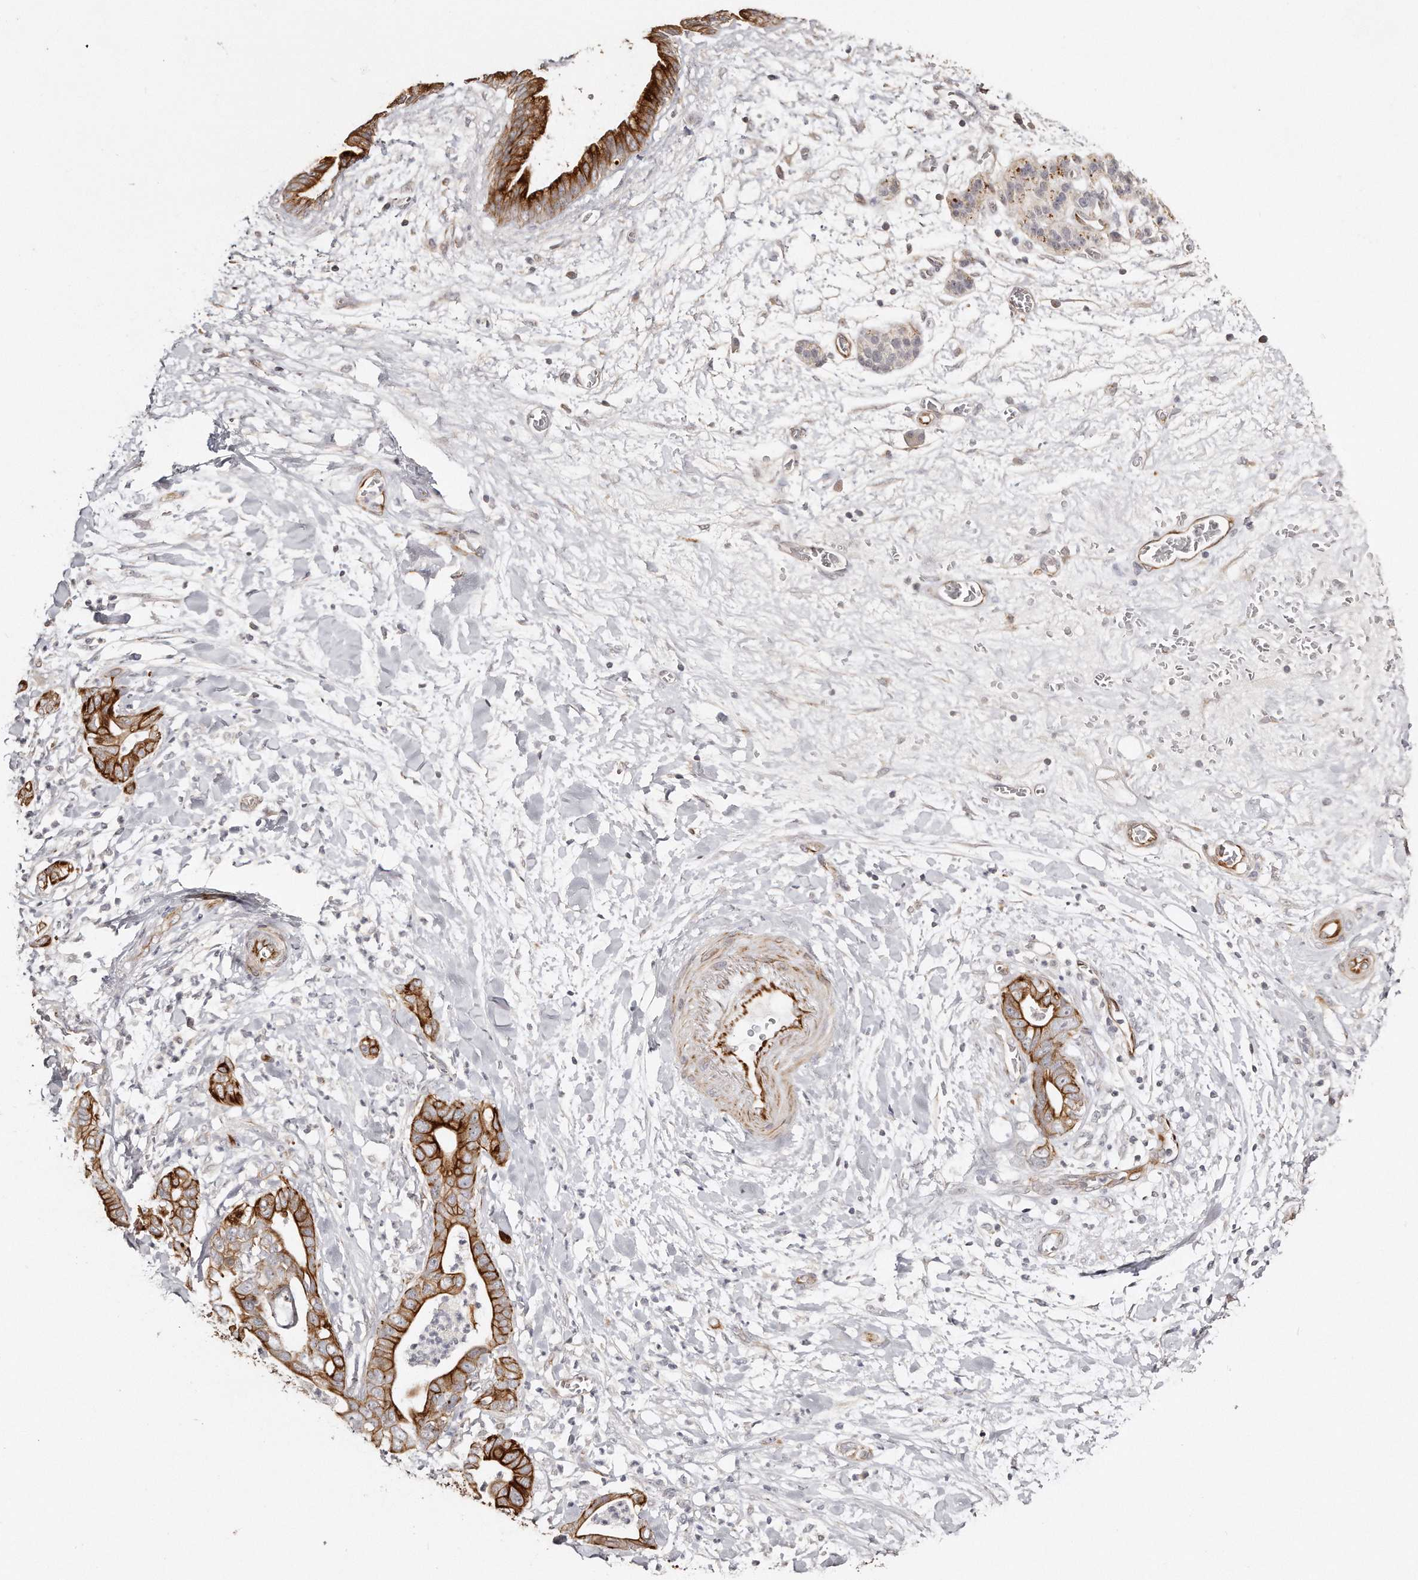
{"staining": {"intensity": "strong", "quantity": ">75%", "location": "cytoplasmic/membranous"}, "tissue": "pancreatic cancer", "cell_type": "Tumor cells", "image_type": "cancer", "snomed": [{"axis": "morphology", "description": "Adenocarcinoma, NOS"}, {"axis": "topography", "description": "Pancreas"}], "caption": "Protein staining shows strong cytoplasmic/membranous staining in approximately >75% of tumor cells in adenocarcinoma (pancreatic). Nuclei are stained in blue.", "gene": "ZYG11A", "patient": {"sex": "female", "age": 78}}